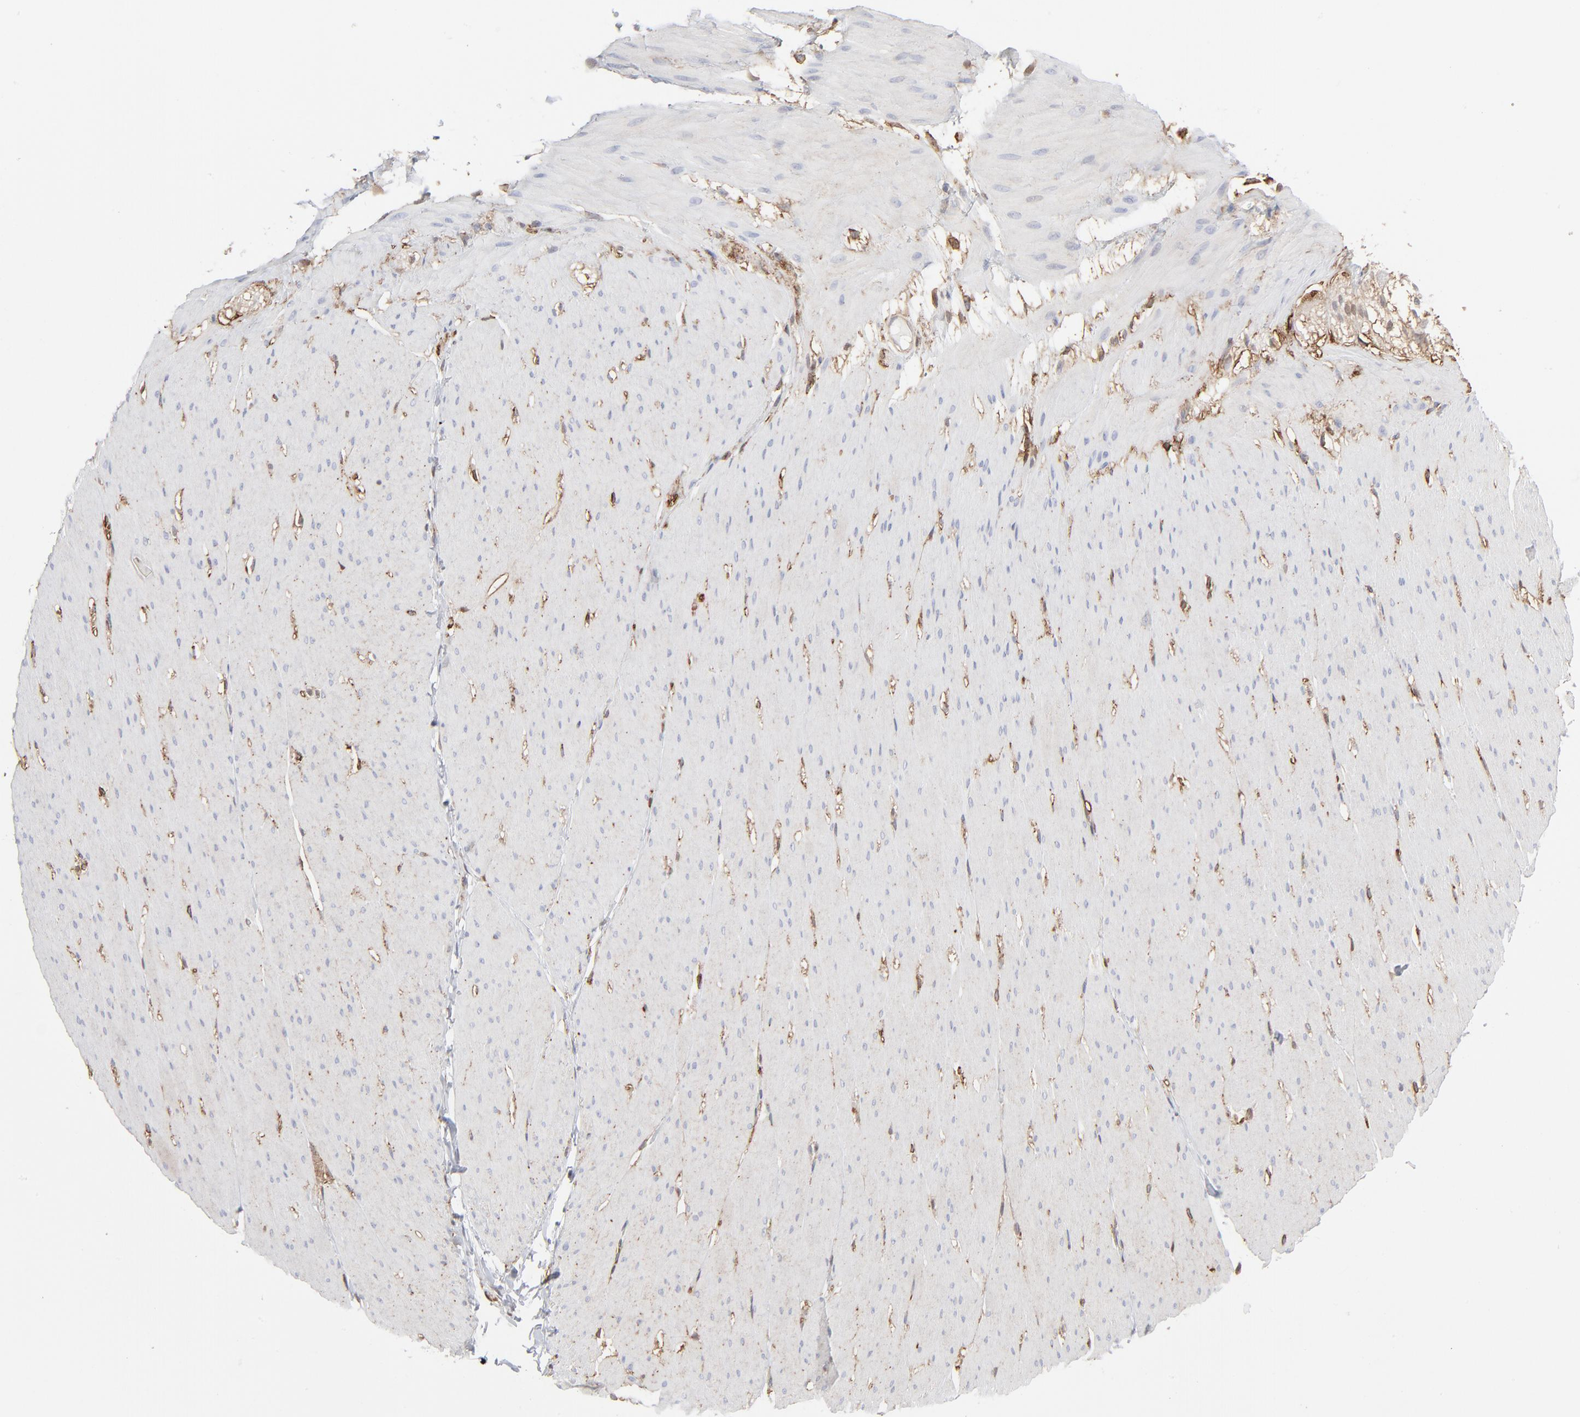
{"staining": {"intensity": "moderate", "quantity": ">75%", "location": "cytoplasmic/membranous"}, "tissue": "smooth muscle", "cell_type": "Smooth muscle cells", "image_type": "normal", "snomed": [{"axis": "morphology", "description": "Normal tissue, NOS"}, {"axis": "topography", "description": "Smooth muscle"}, {"axis": "topography", "description": "Colon"}], "caption": "Immunohistochemical staining of benign smooth muscle exhibits moderate cytoplasmic/membranous protein expression in about >75% of smooth muscle cells.", "gene": "ANXA5", "patient": {"sex": "male", "age": 67}}